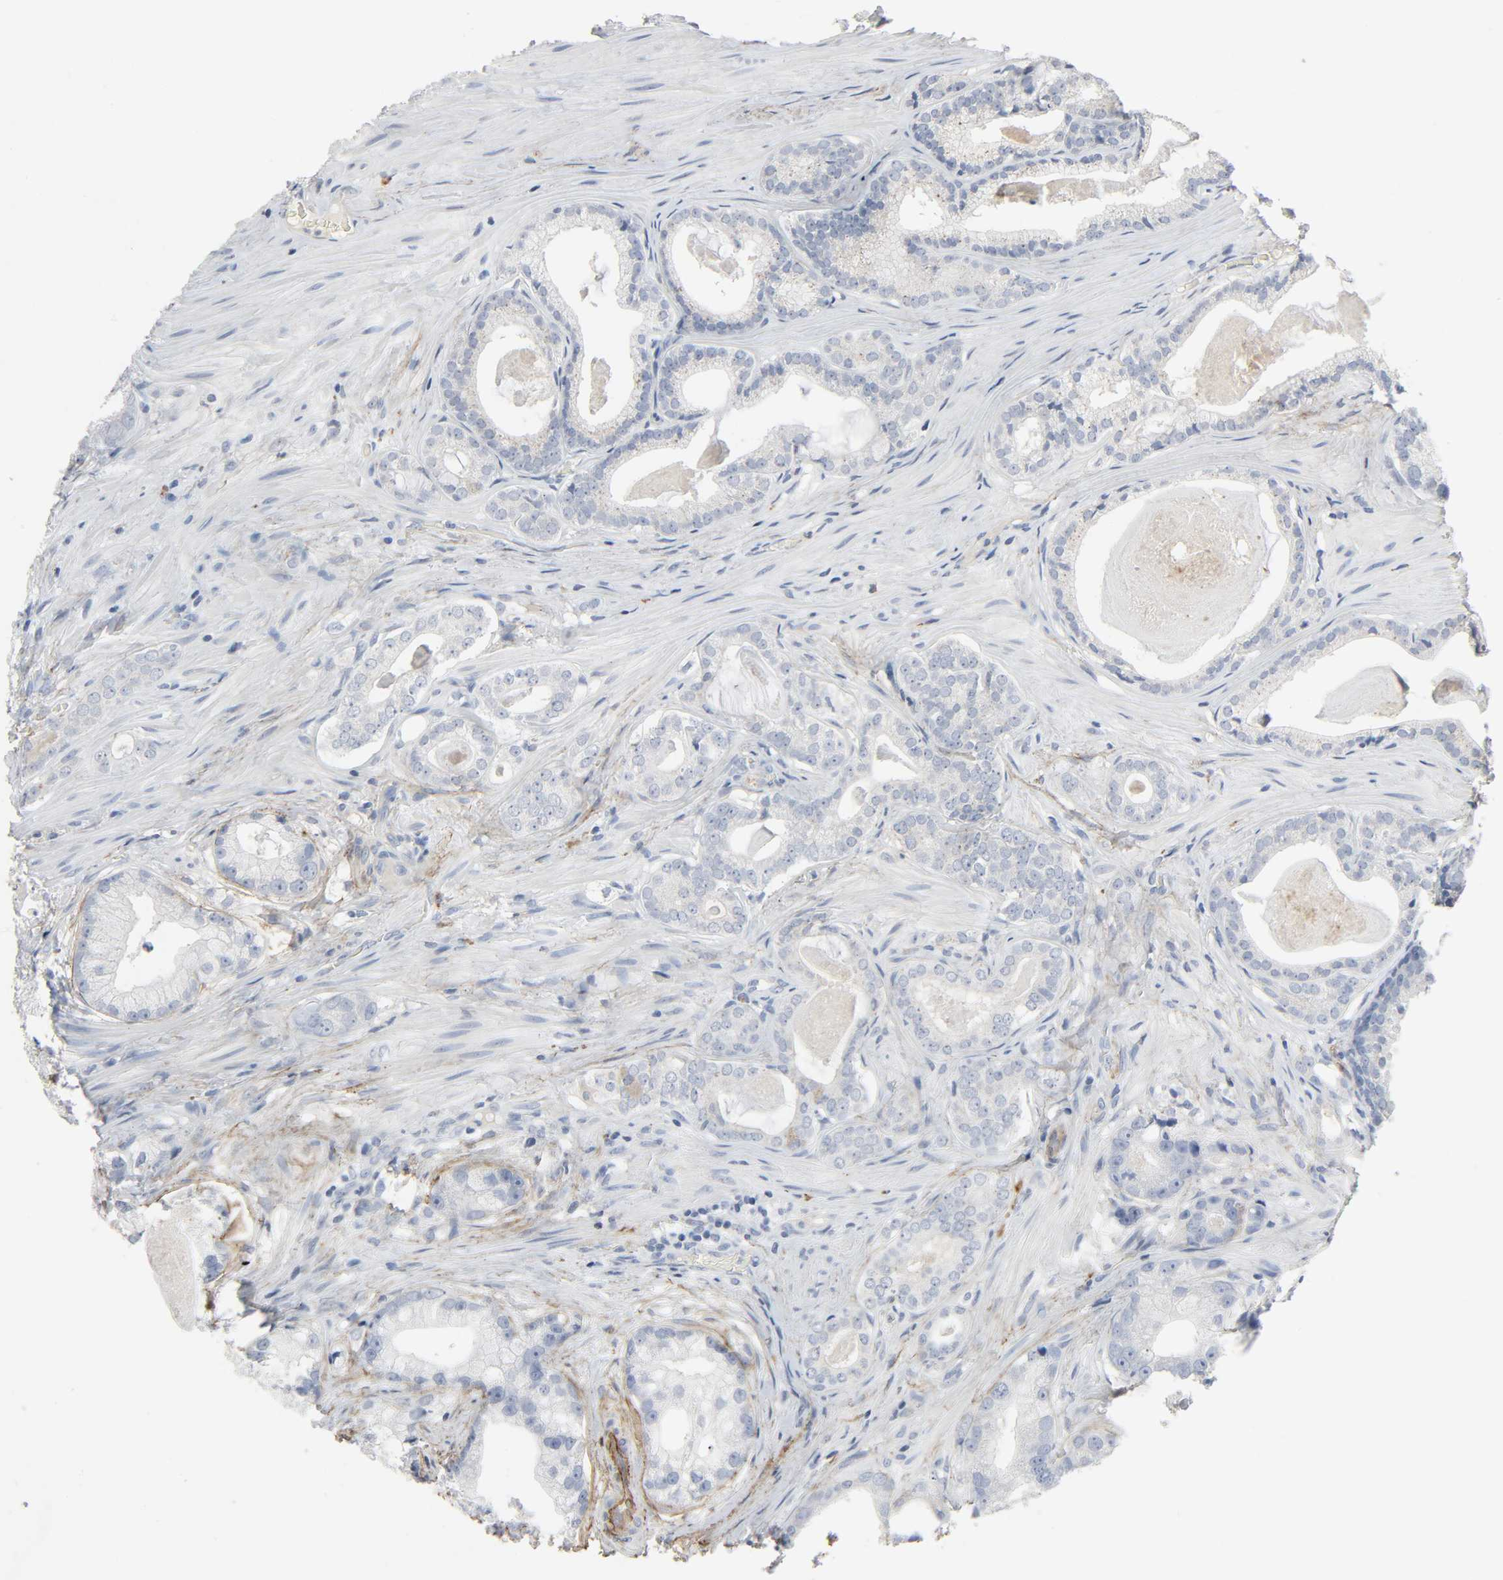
{"staining": {"intensity": "negative", "quantity": "none", "location": "none"}, "tissue": "prostate cancer", "cell_type": "Tumor cells", "image_type": "cancer", "snomed": [{"axis": "morphology", "description": "Adenocarcinoma, Low grade"}, {"axis": "topography", "description": "Prostate"}], "caption": "Tumor cells are negative for brown protein staining in prostate cancer. (Stains: DAB (3,3'-diaminobenzidine) immunohistochemistry with hematoxylin counter stain, Microscopy: brightfield microscopy at high magnification).", "gene": "FBLN5", "patient": {"sex": "male", "age": 59}}